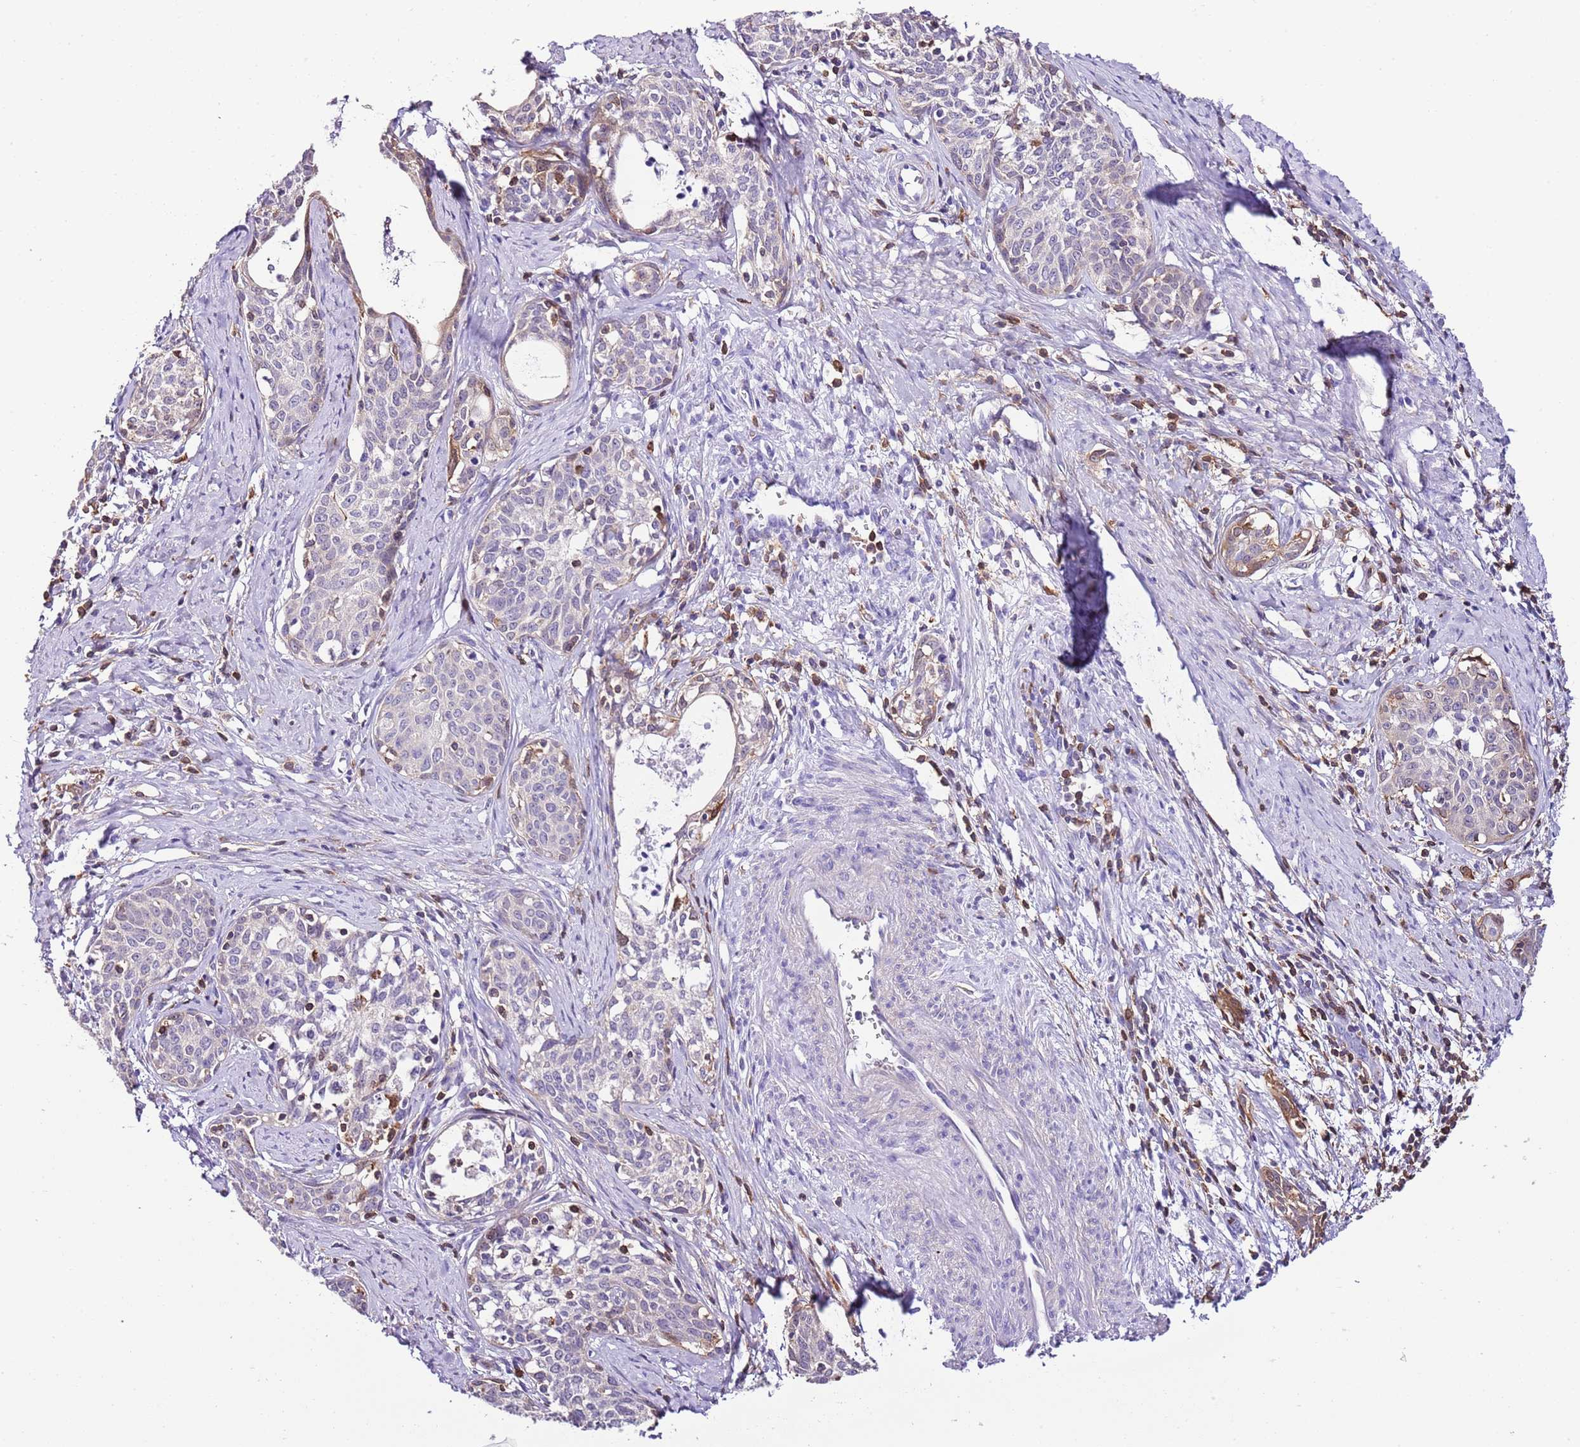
{"staining": {"intensity": "moderate", "quantity": "<25%", "location": "cytoplasmic/membranous"}, "tissue": "cervical cancer", "cell_type": "Tumor cells", "image_type": "cancer", "snomed": [{"axis": "morphology", "description": "Squamous cell carcinoma, NOS"}, {"axis": "topography", "description": "Cervix"}], "caption": "Protein expression analysis of cervical cancer reveals moderate cytoplasmic/membranous expression in about <25% of tumor cells.", "gene": "CNN2", "patient": {"sex": "female", "age": 52}}